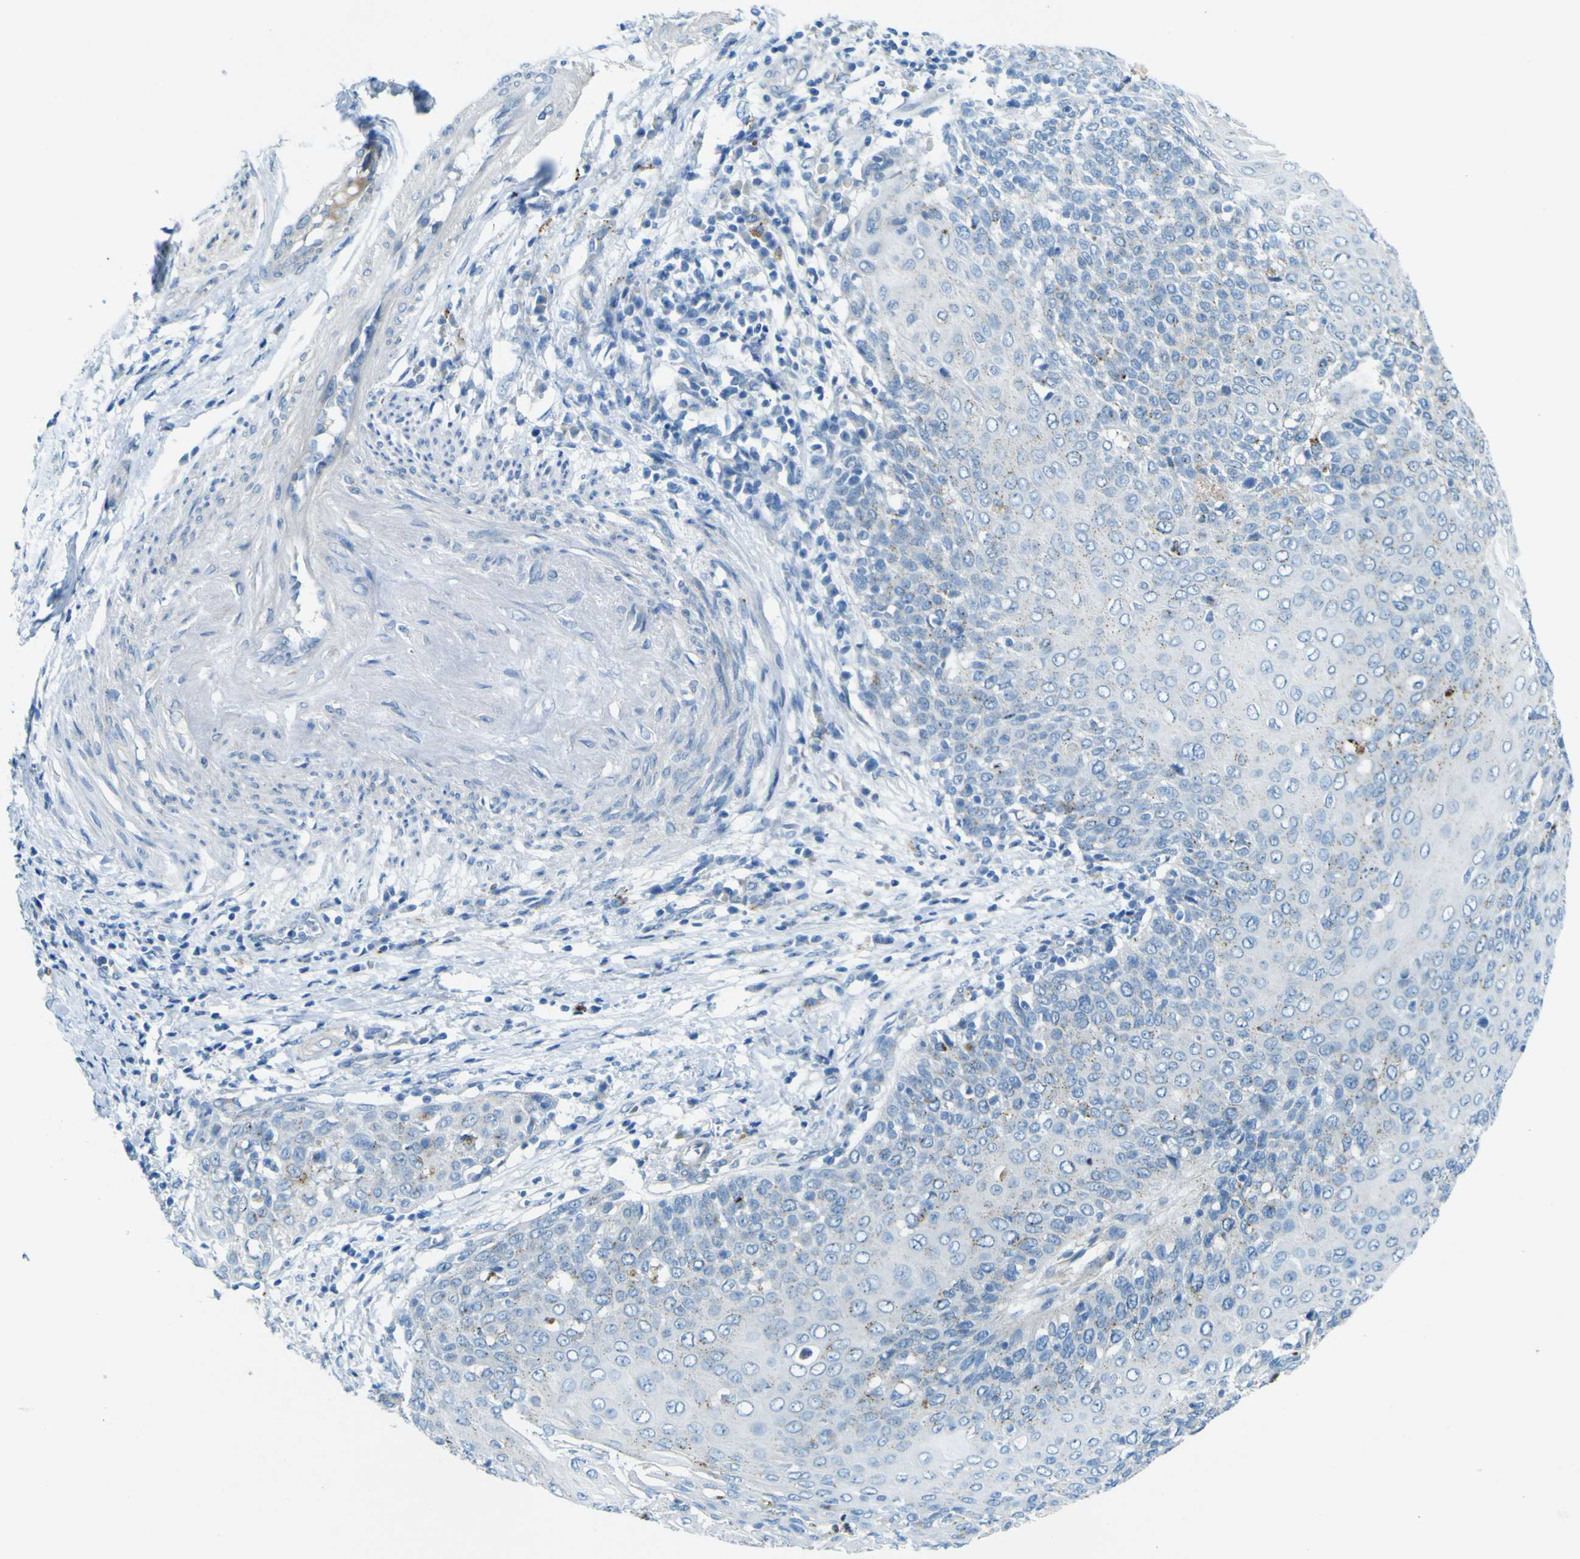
{"staining": {"intensity": "negative", "quantity": "none", "location": "none"}, "tissue": "cervical cancer", "cell_type": "Tumor cells", "image_type": "cancer", "snomed": [{"axis": "morphology", "description": "Squamous cell carcinoma, NOS"}, {"axis": "topography", "description": "Cervix"}], "caption": "A photomicrograph of cervical cancer stained for a protein displays no brown staining in tumor cells.", "gene": "PDE9A", "patient": {"sex": "female", "age": 39}}